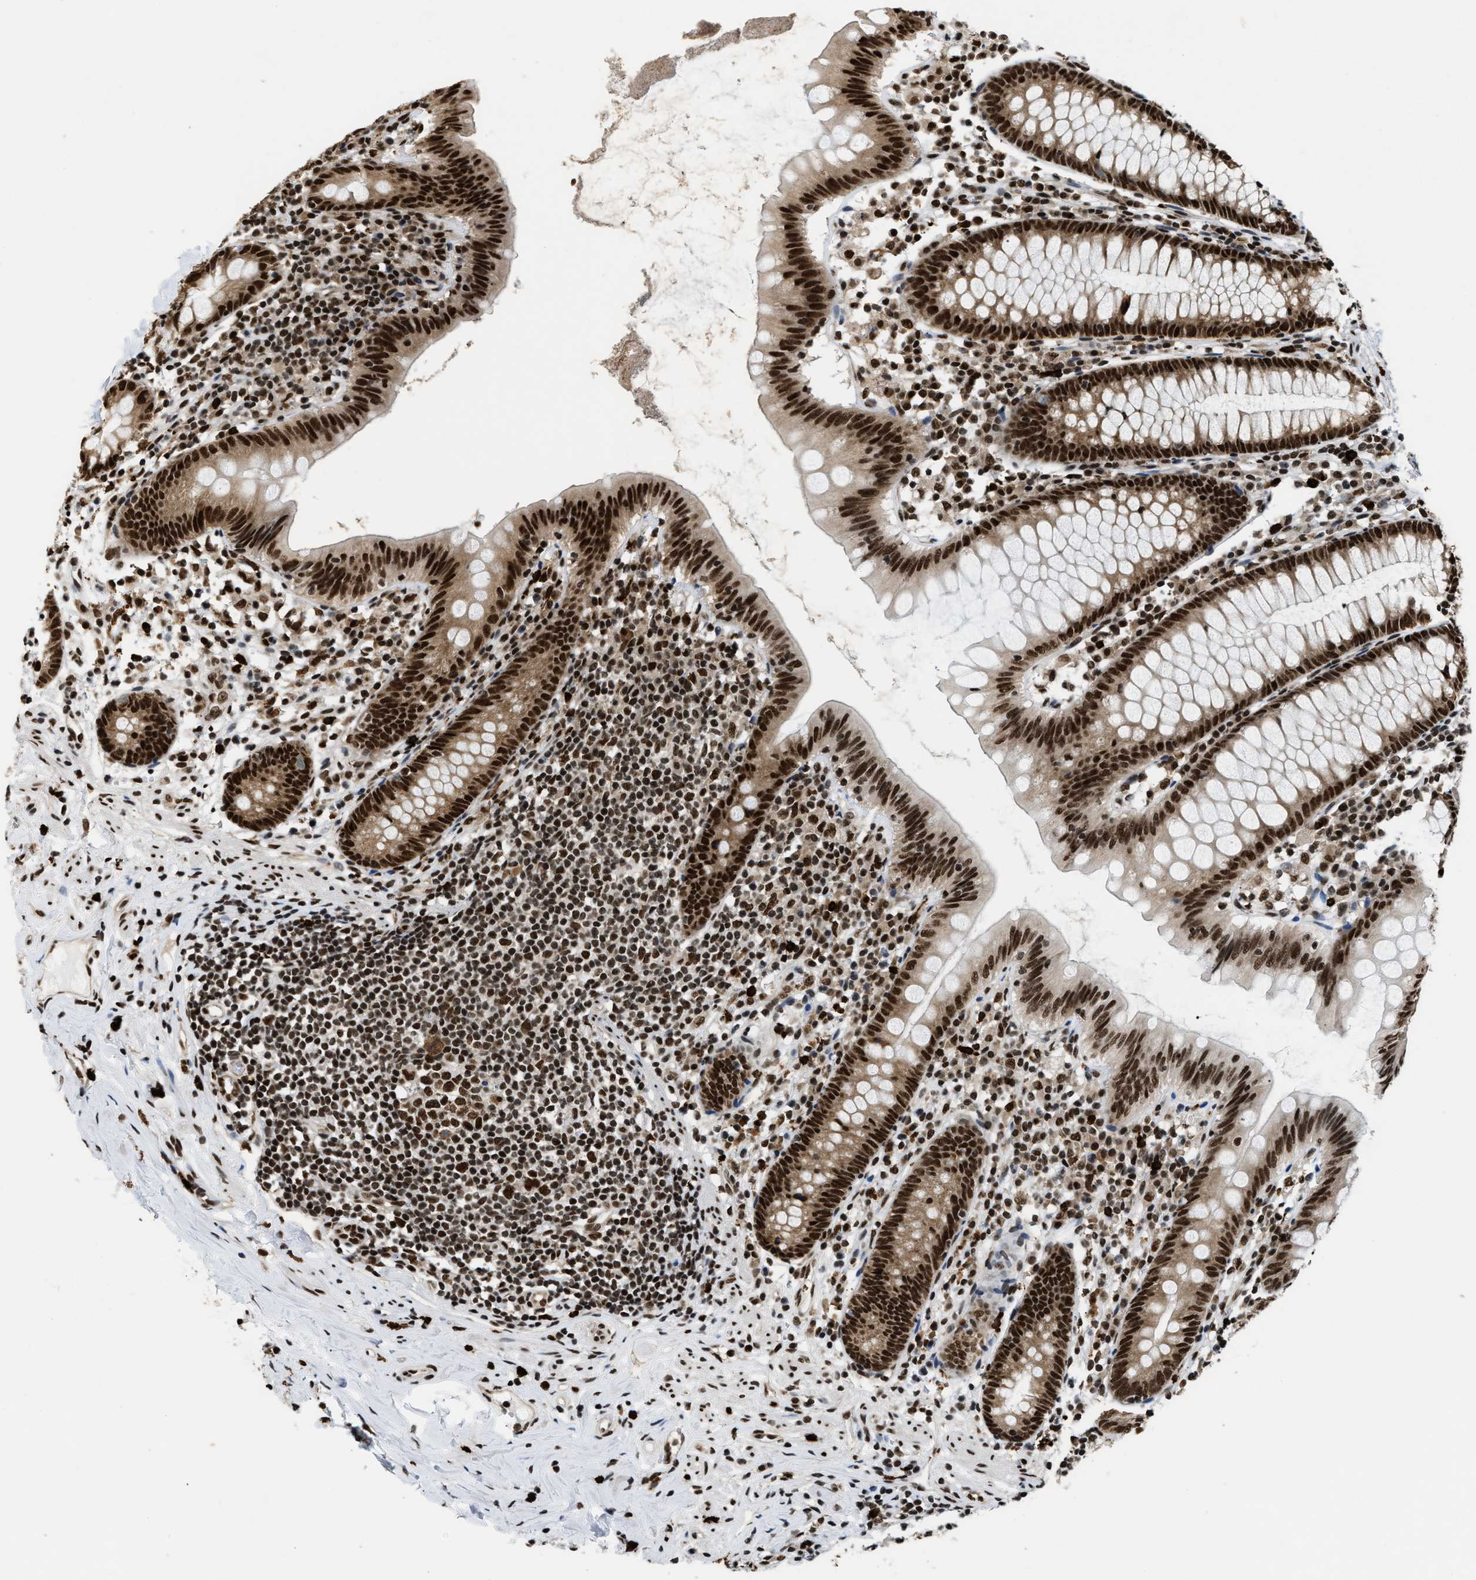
{"staining": {"intensity": "strong", "quantity": ">75%", "location": "cytoplasmic/membranous,nuclear"}, "tissue": "appendix", "cell_type": "Glandular cells", "image_type": "normal", "snomed": [{"axis": "morphology", "description": "Normal tissue, NOS"}, {"axis": "topography", "description": "Appendix"}], "caption": "Immunohistochemistry (IHC) of normal appendix reveals high levels of strong cytoplasmic/membranous,nuclear positivity in approximately >75% of glandular cells.", "gene": "CCNDBP1", "patient": {"sex": "male", "age": 52}}